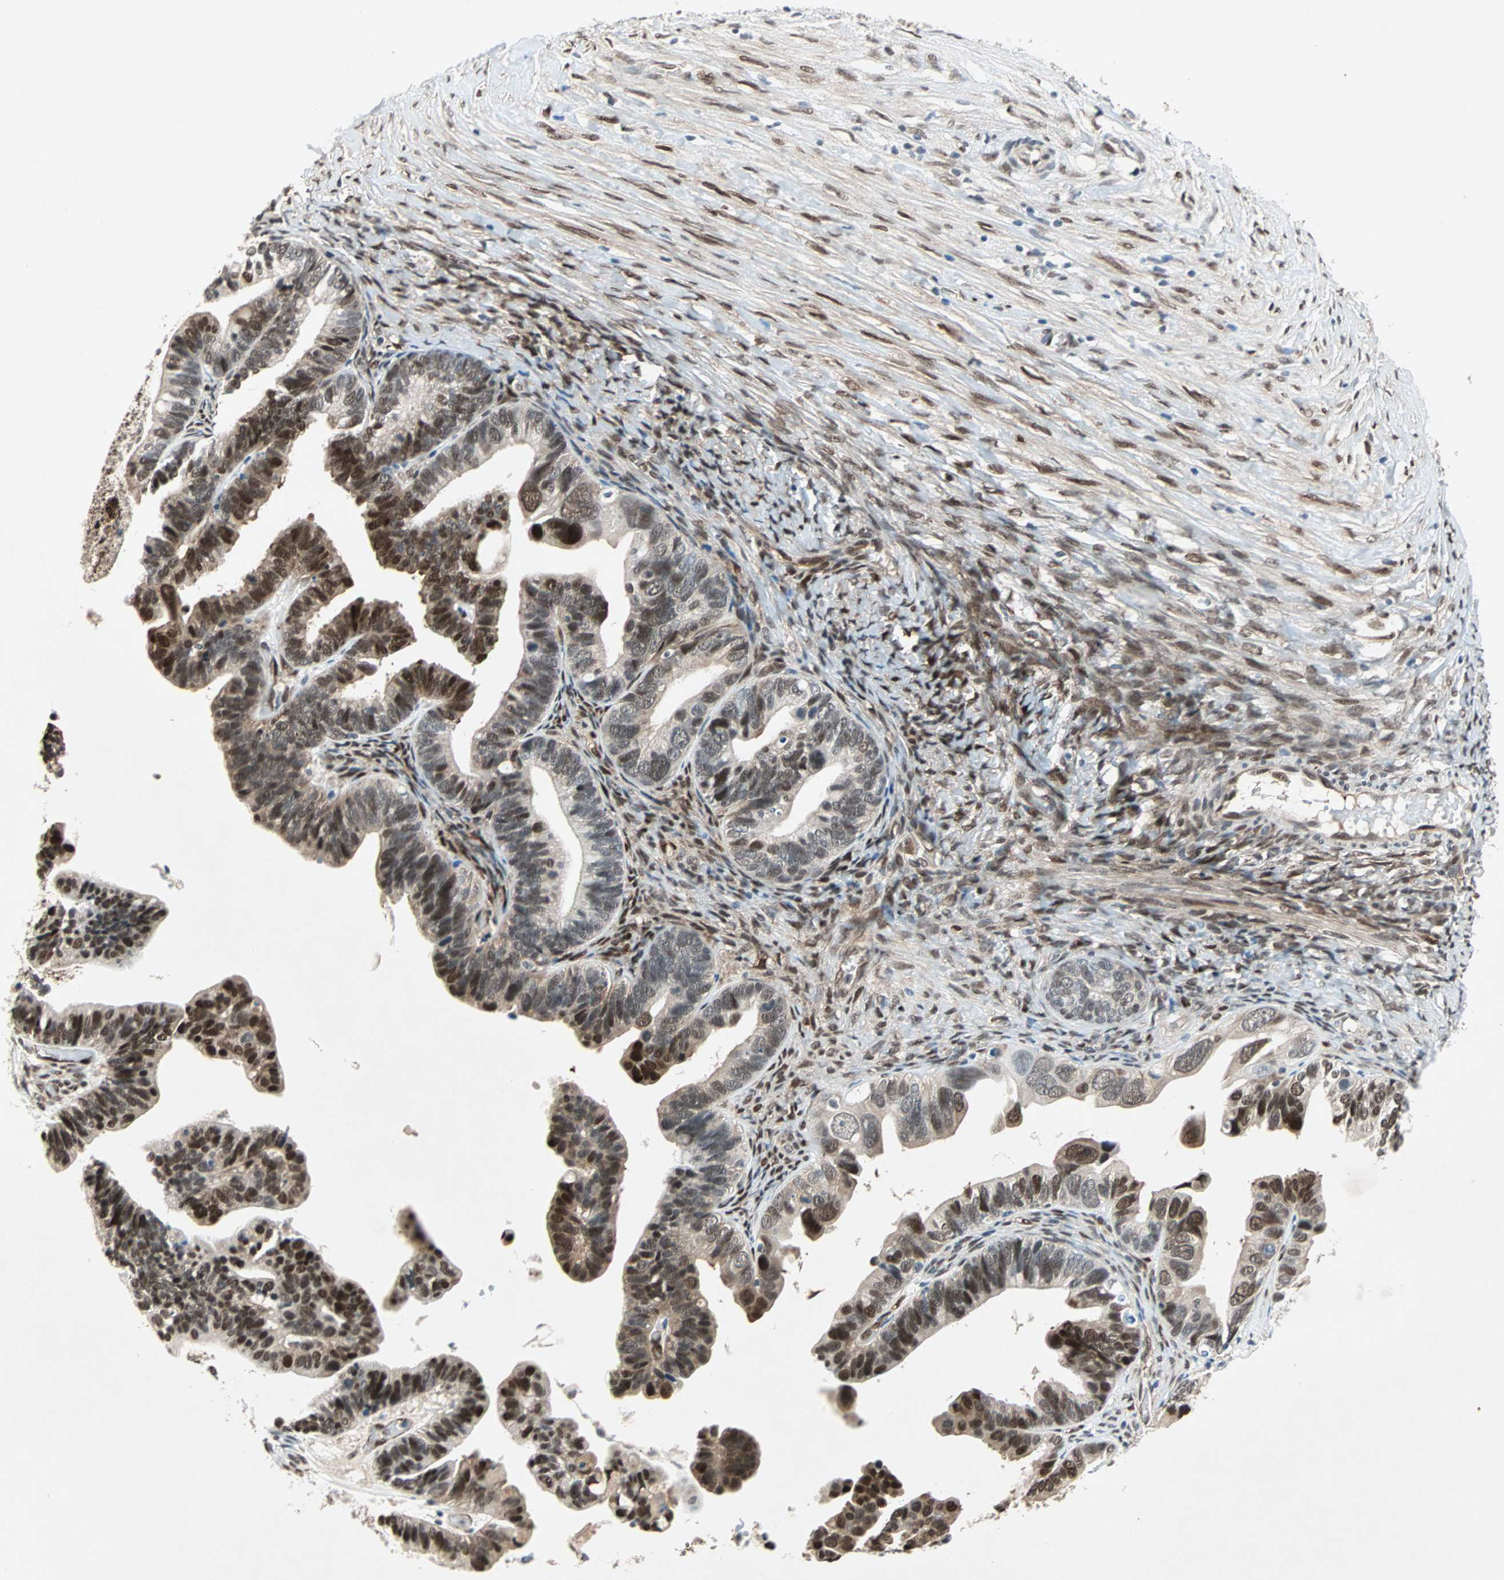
{"staining": {"intensity": "strong", "quantity": ">75%", "location": "cytoplasmic/membranous,nuclear"}, "tissue": "ovarian cancer", "cell_type": "Tumor cells", "image_type": "cancer", "snomed": [{"axis": "morphology", "description": "Cystadenocarcinoma, serous, NOS"}, {"axis": "topography", "description": "Ovary"}], "caption": "Protein staining shows strong cytoplasmic/membranous and nuclear expression in approximately >75% of tumor cells in serous cystadenocarcinoma (ovarian).", "gene": "WWTR1", "patient": {"sex": "female", "age": 56}}